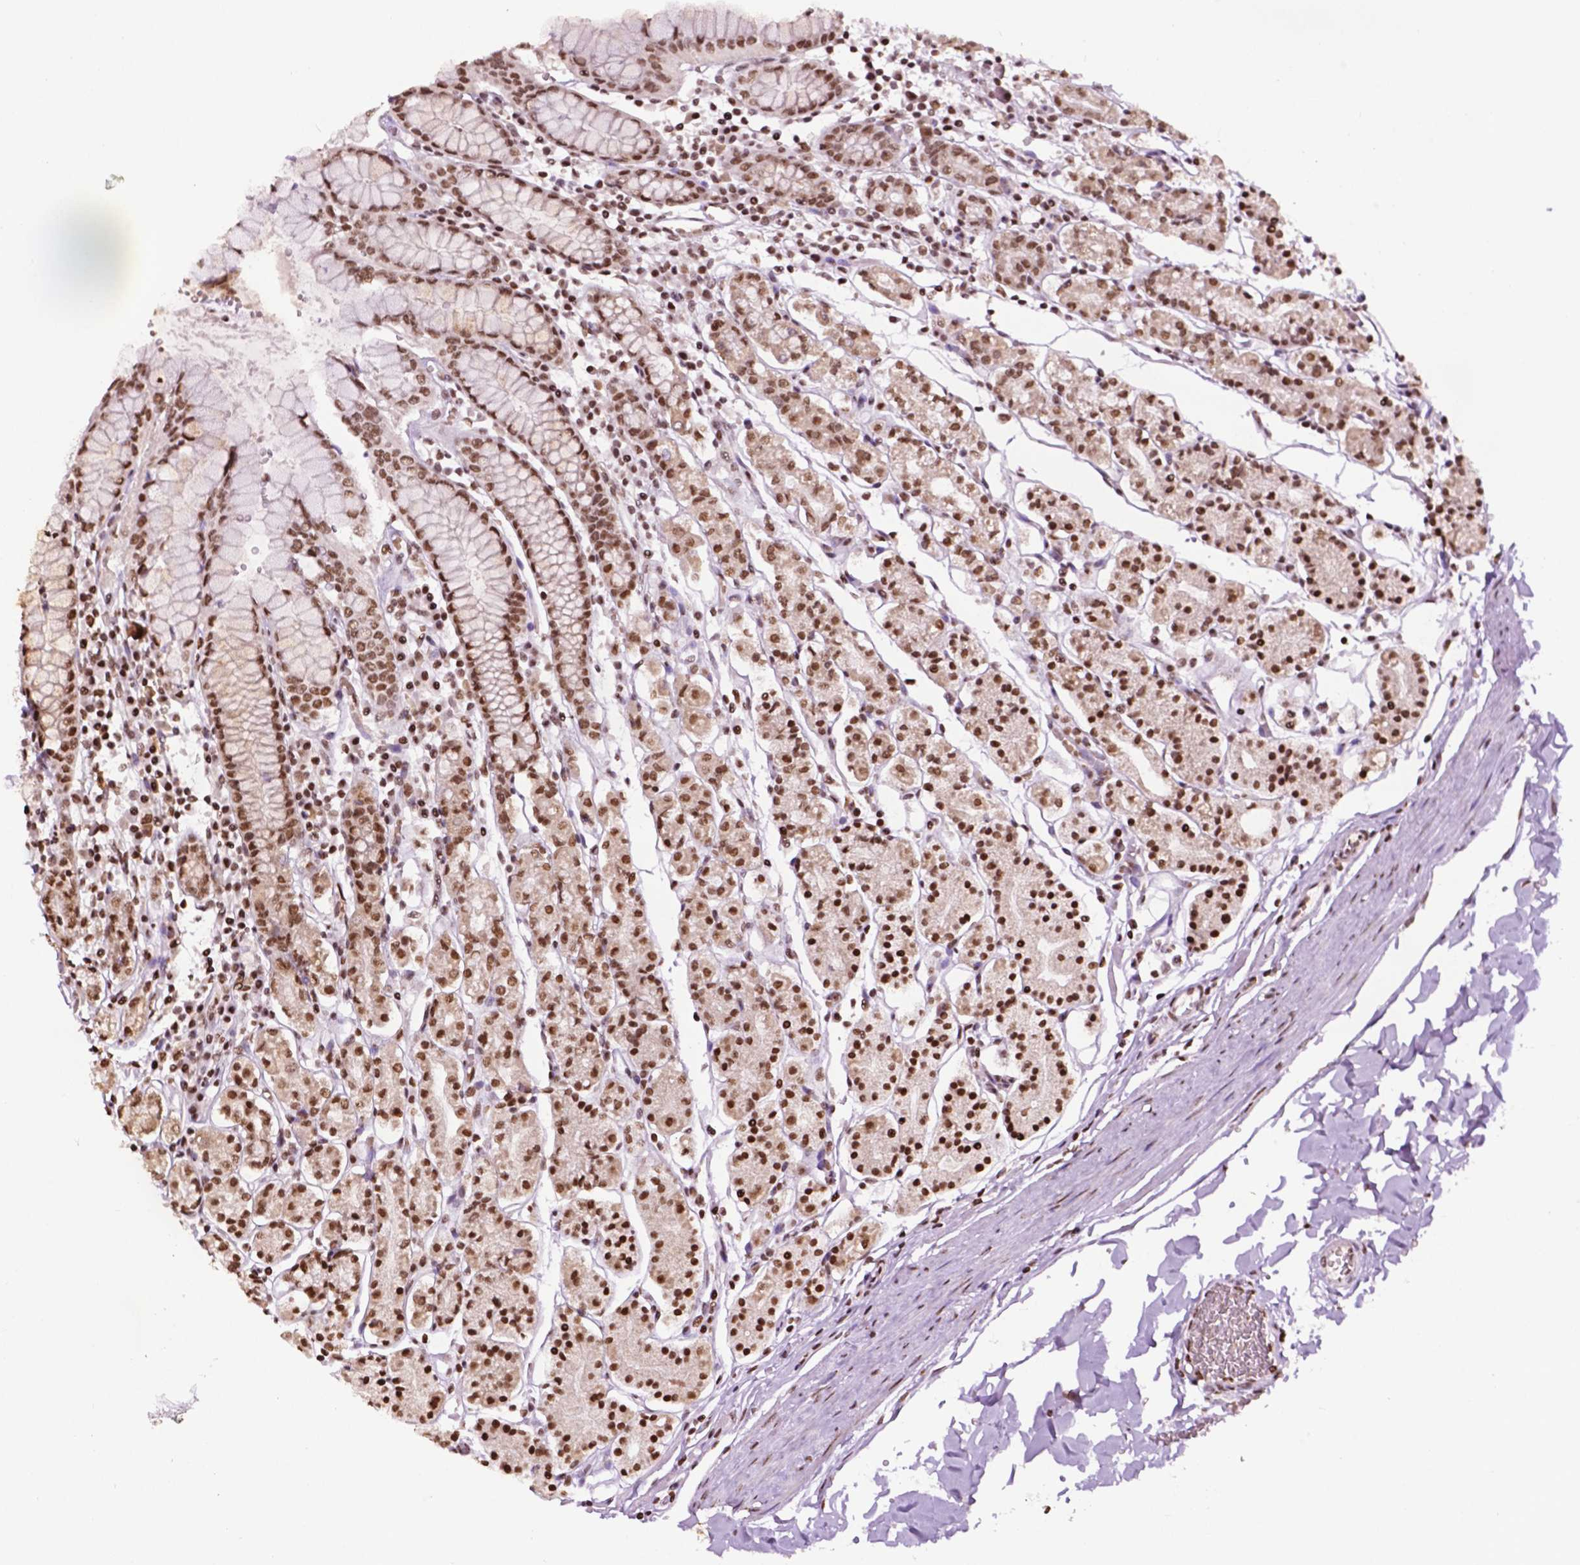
{"staining": {"intensity": "moderate", "quantity": ">75%", "location": "cytoplasmic/membranous,nuclear"}, "tissue": "stomach", "cell_type": "Glandular cells", "image_type": "normal", "snomed": [{"axis": "morphology", "description": "Normal tissue, NOS"}, {"axis": "topography", "description": "Stomach, upper"}, {"axis": "topography", "description": "Stomach"}], "caption": "High-power microscopy captured an immunohistochemistry histopathology image of normal stomach, revealing moderate cytoplasmic/membranous,nuclear staining in approximately >75% of glandular cells.", "gene": "COL23A1", "patient": {"sex": "male", "age": 62}}